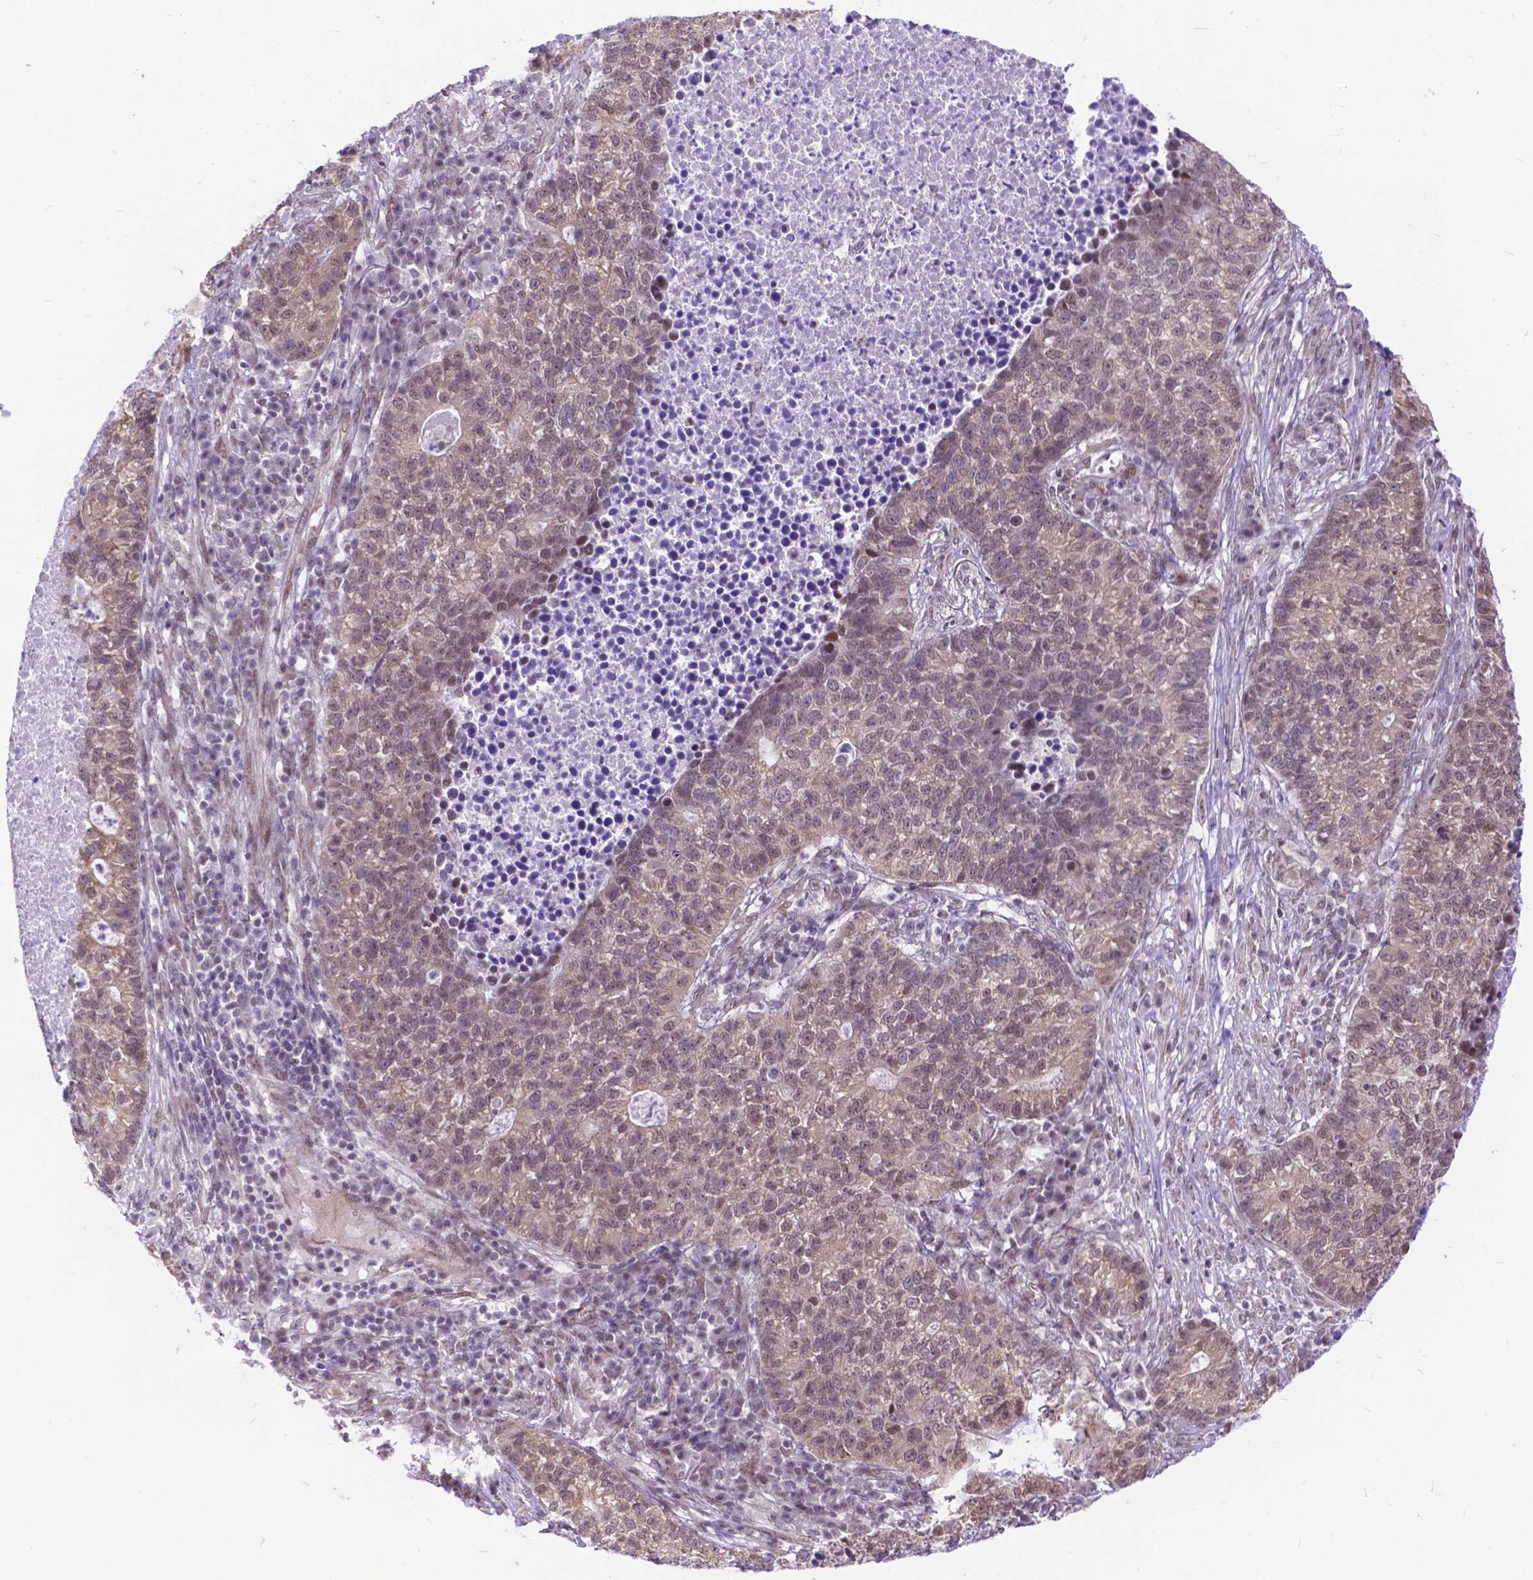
{"staining": {"intensity": "weak", "quantity": ">75%", "location": "cytoplasmic/membranous,nuclear"}, "tissue": "lung cancer", "cell_type": "Tumor cells", "image_type": "cancer", "snomed": [{"axis": "morphology", "description": "Adenocarcinoma, NOS"}, {"axis": "topography", "description": "Lung"}], "caption": "Protein staining displays weak cytoplasmic/membranous and nuclear staining in about >75% of tumor cells in adenocarcinoma (lung).", "gene": "FAM124B", "patient": {"sex": "male", "age": 57}}